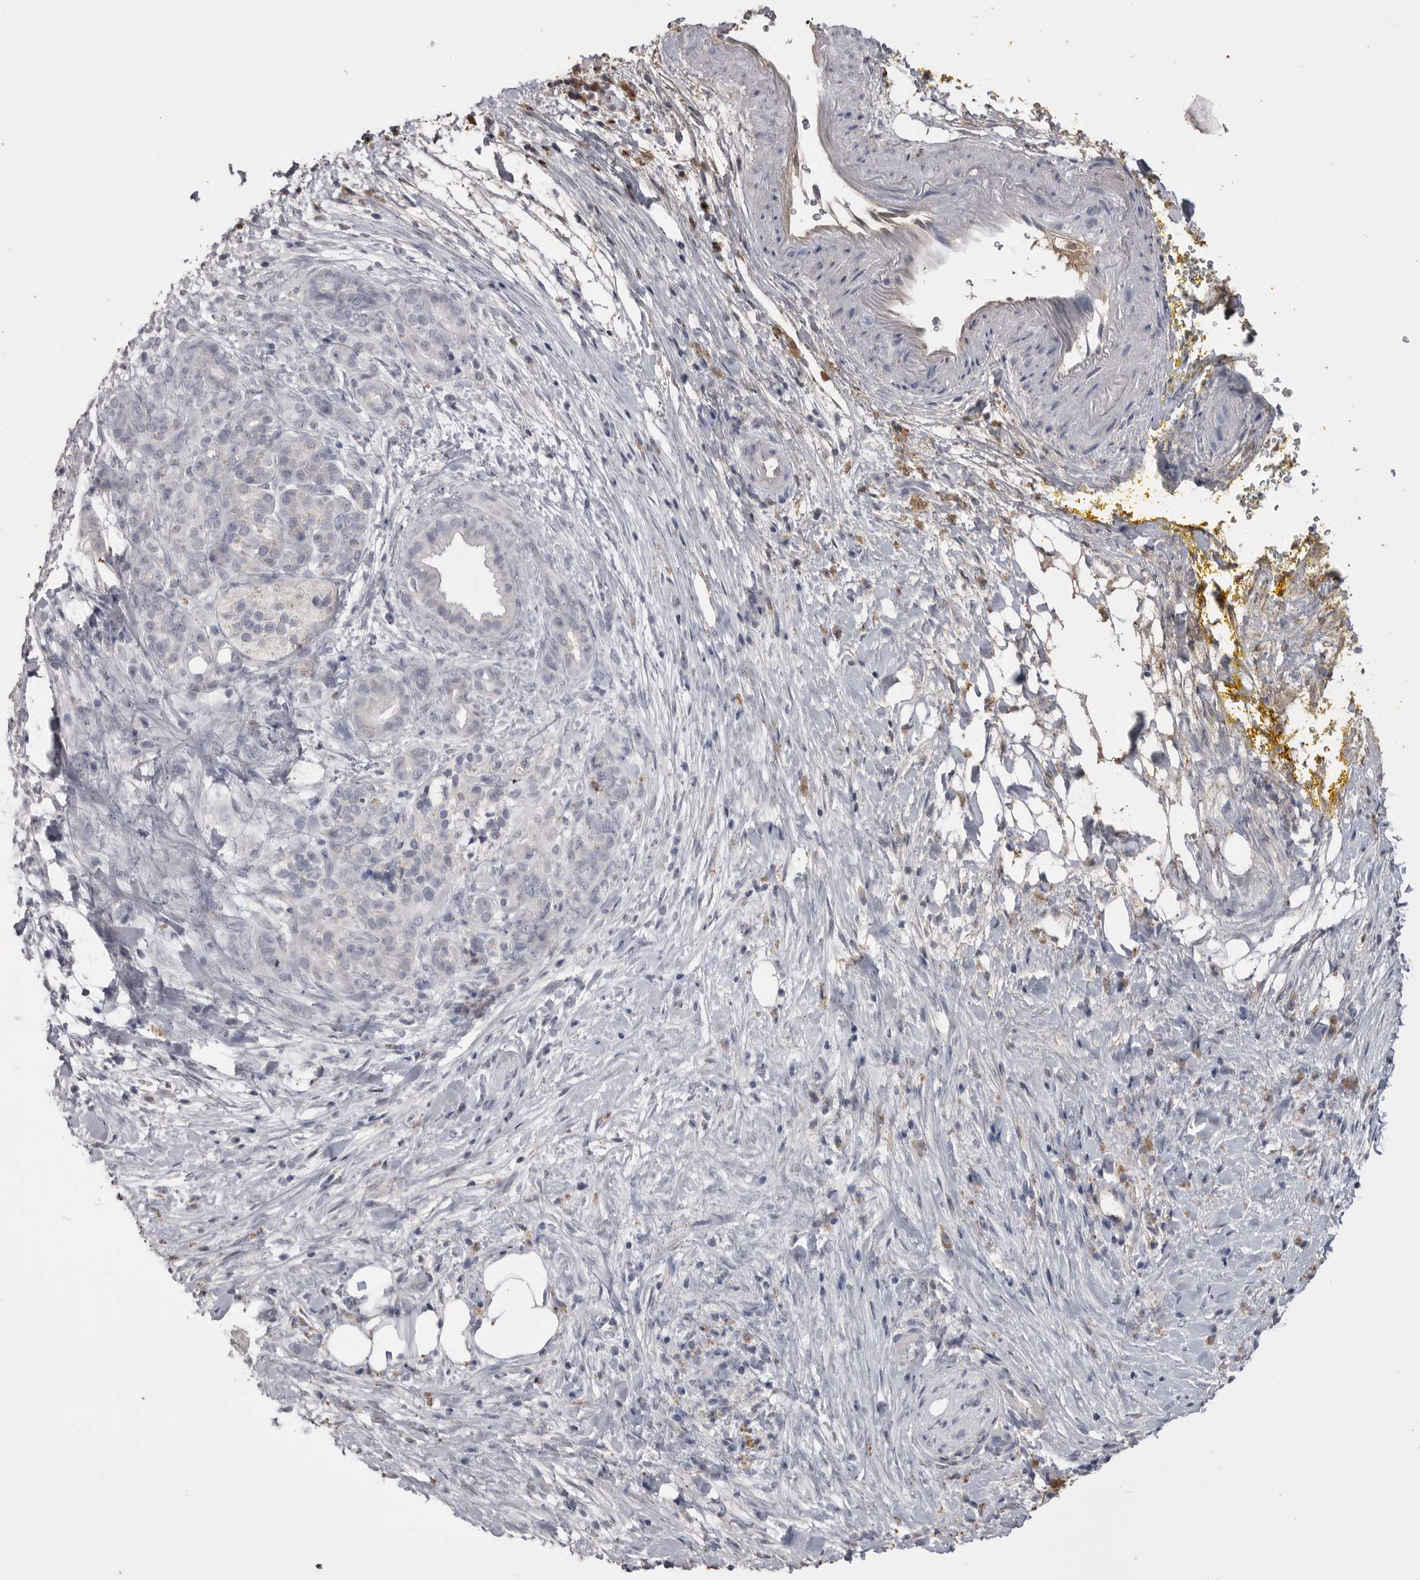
{"staining": {"intensity": "negative", "quantity": "none", "location": "none"}, "tissue": "pancreatic cancer", "cell_type": "Tumor cells", "image_type": "cancer", "snomed": [{"axis": "morphology", "description": "Adenocarcinoma, NOS"}, {"axis": "topography", "description": "Pancreas"}], "caption": "Immunohistochemistry (IHC) image of pancreatic adenocarcinoma stained for a protein (brown), which displays no positivity in tumor cells.", "gene": "AHSG", "patient": {"sex": "male", "age": 58}}